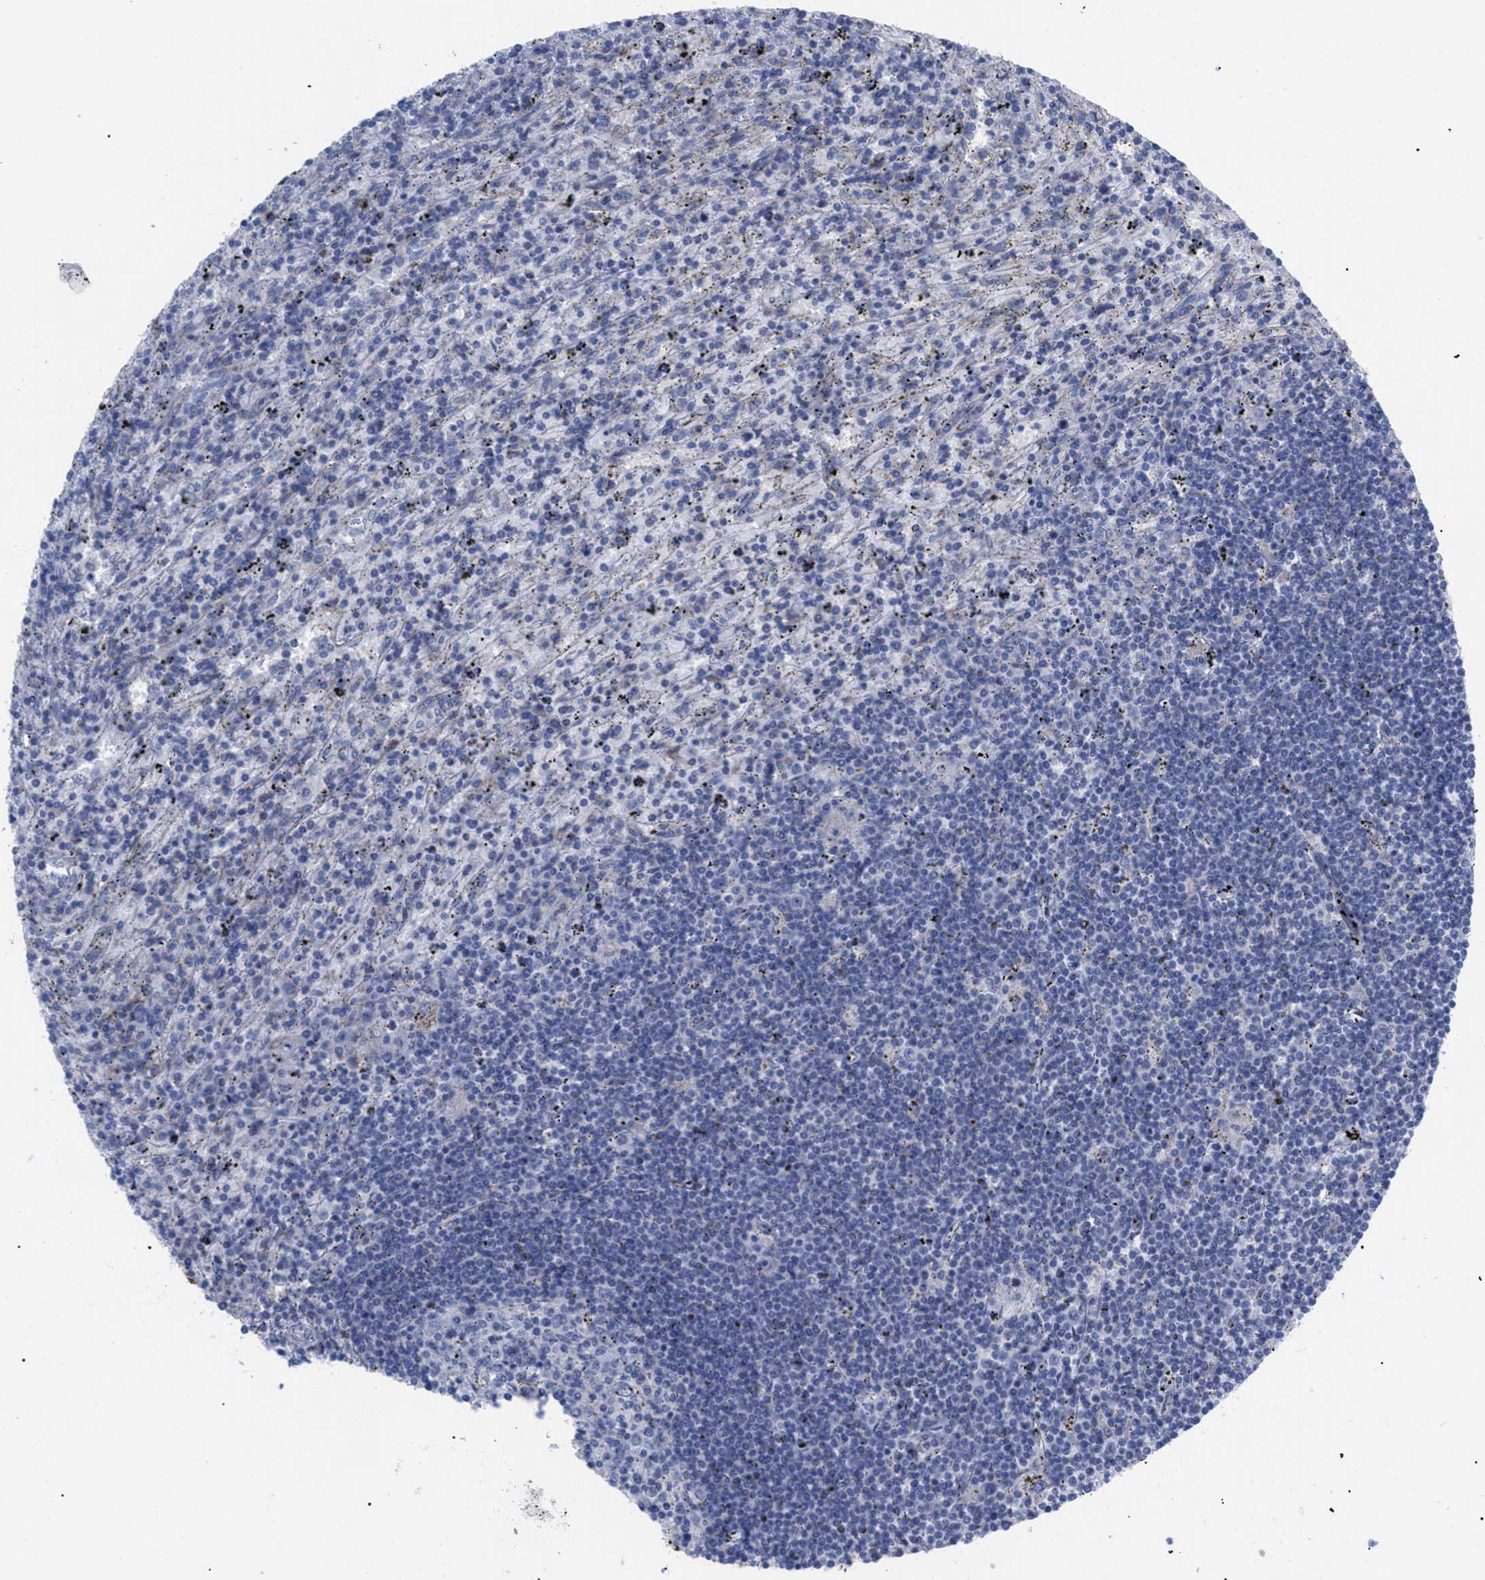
{"staining": {"intensity": "negative", "quantity": "none", "location": "none"}, "tissue": "lymphoma", "cell_type": "Tumor cells", "image_type": "cancer", "snomed": [{"axis": "morphology", "description": "Malignant lymphoma, non-Hodgkin's type, Low grade"}, {"axis": "topography", "description": "Spleen"}], "caption": "Immunohistochemistry photomicrograph of lymphoma stained for a protein (brown), which shows no staining in tumor cells. (DAB (3,3'-diaminobenzidine) immunohistochemistry visualized using brightfield microscopy, high magnification).", "gene": "CAV3", "patient": {"sex": "male", "age": 76}}